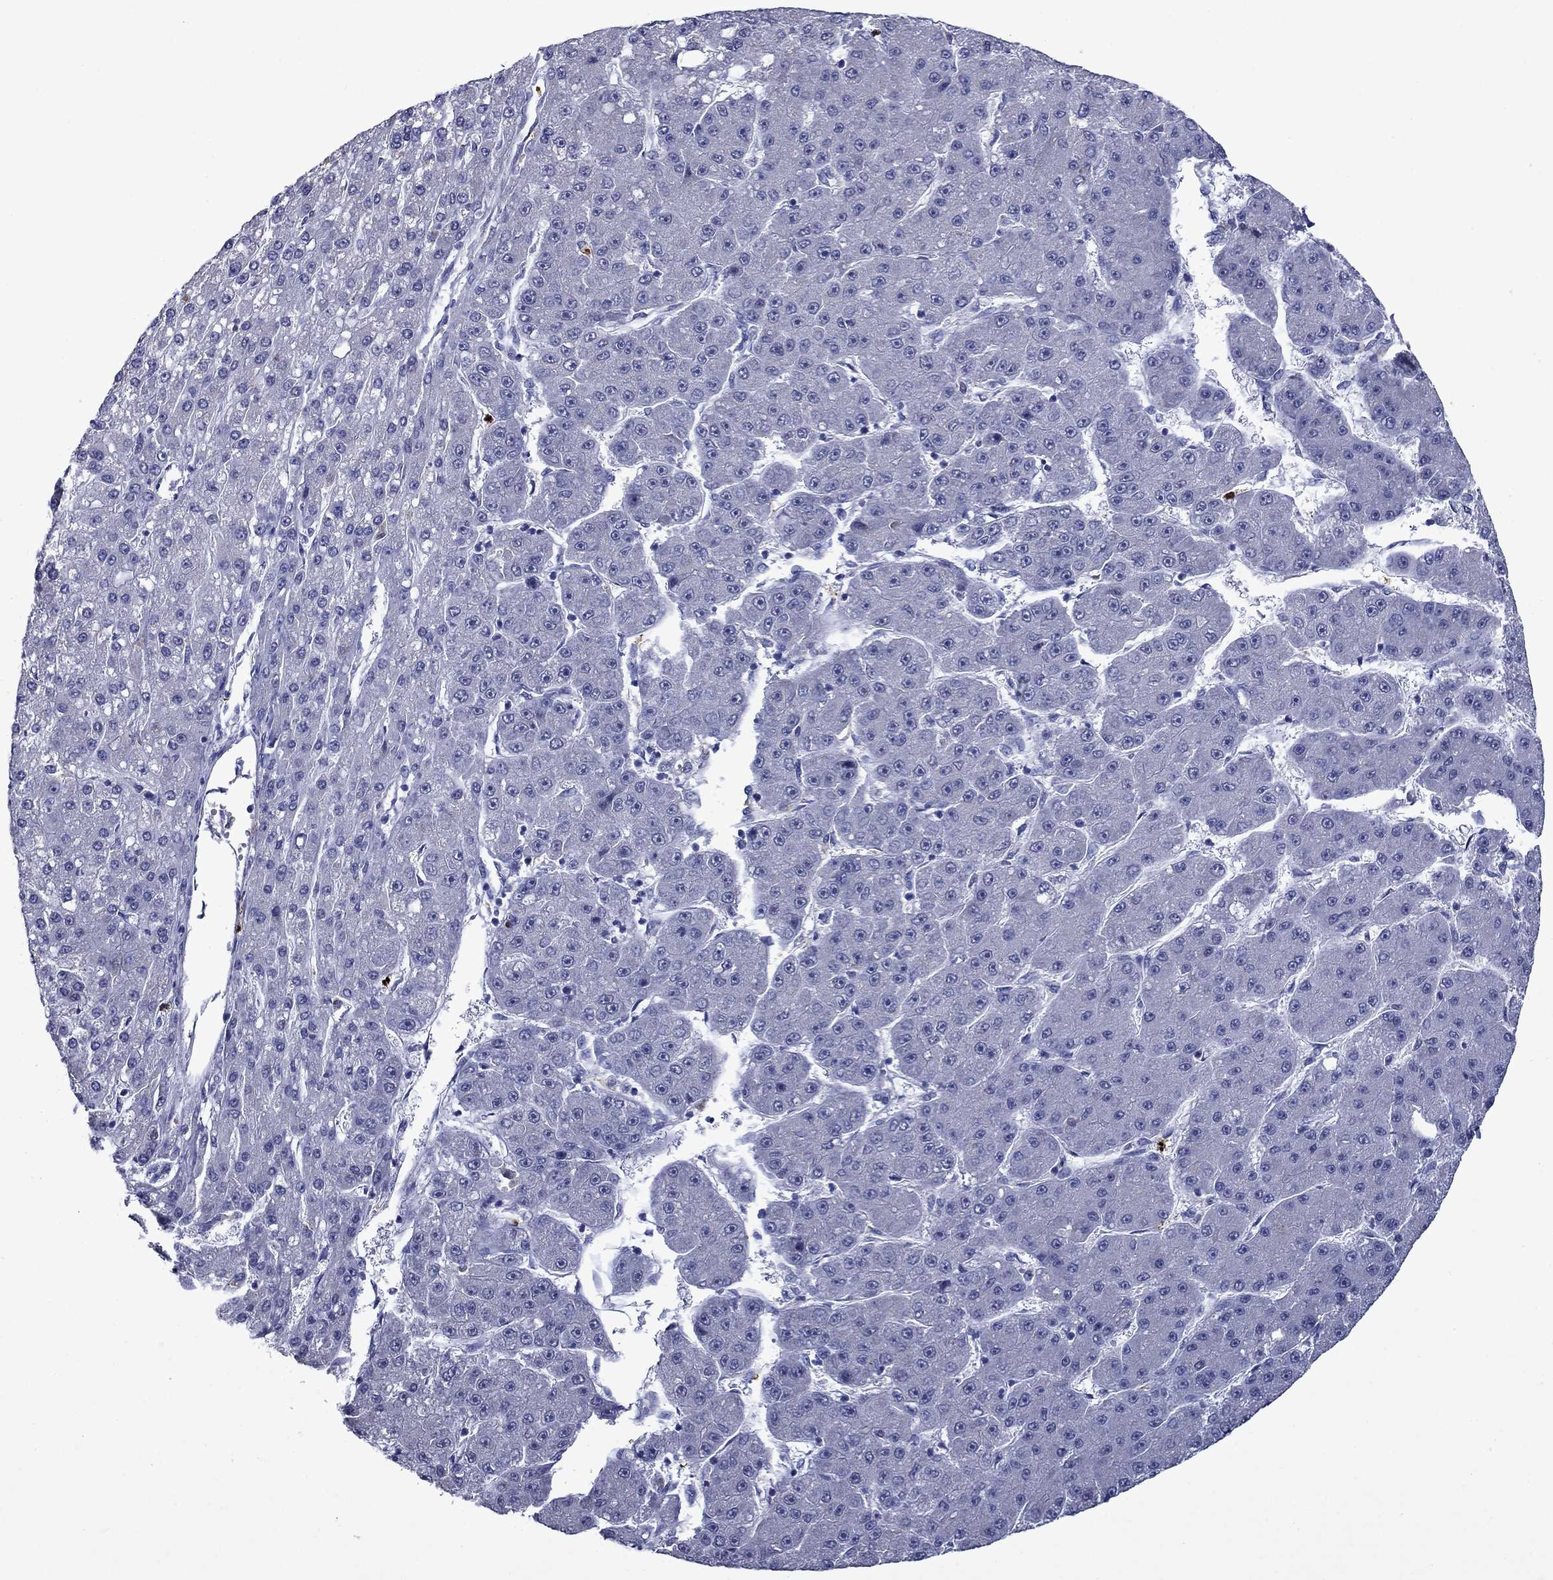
{"staining": {"intensity": "negative", "quantity": "none", "location": "none"}, "tissue": "liver cancer", "cell_type": "Tumor cells", "image_type": "cancer", "snomed": [{"axis": "morphology", "description": "Carcinoma, Hepatocellular, NOS"}, {"axis": "topography", "description": "Liver"}], "caption": "There is no significant expression in tumor cells of hepatocellular carcinoma (liver).", "gene": "IRF5", "patient": {"sex": "male", "age": 67}}